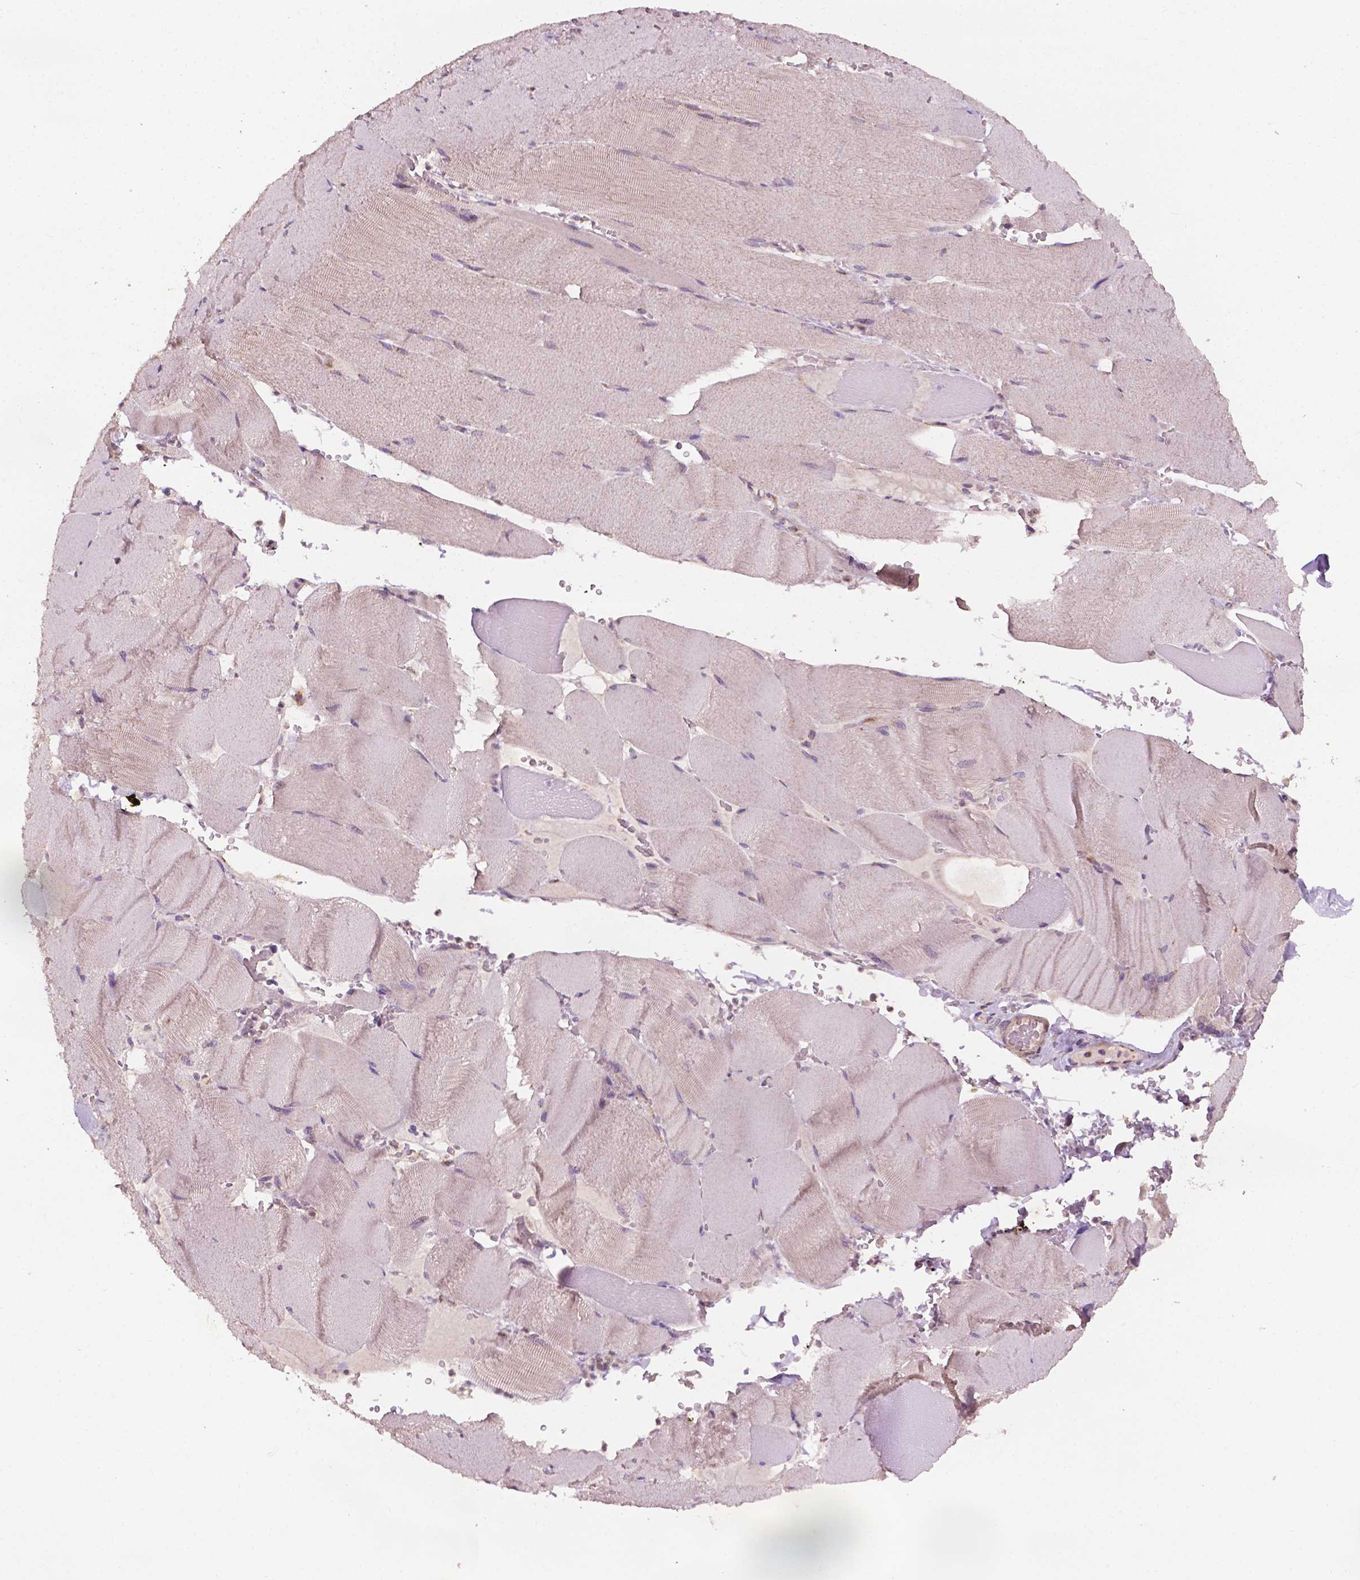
{"staining": {"intensity": "weak", "quantity": "<25%", "location": "cytoplasmic/membranous"}, "tissue": "skeletal muscle", "cell_type": "Myocytes", "image_type": "normal", "snomed": [{"axis": "morphology", "description": "Normal tissue, NOS"}, {"axis": "topography", "description": "Skeletal muscle"}], "caption": "Immunohistochemical staining of unremarkable skeletal muscle reveals no significant staining in myocytes. Nuclei are stained in blue.", "gene": "EBAG9", "patient": {"sex": "male", "age": 56}}